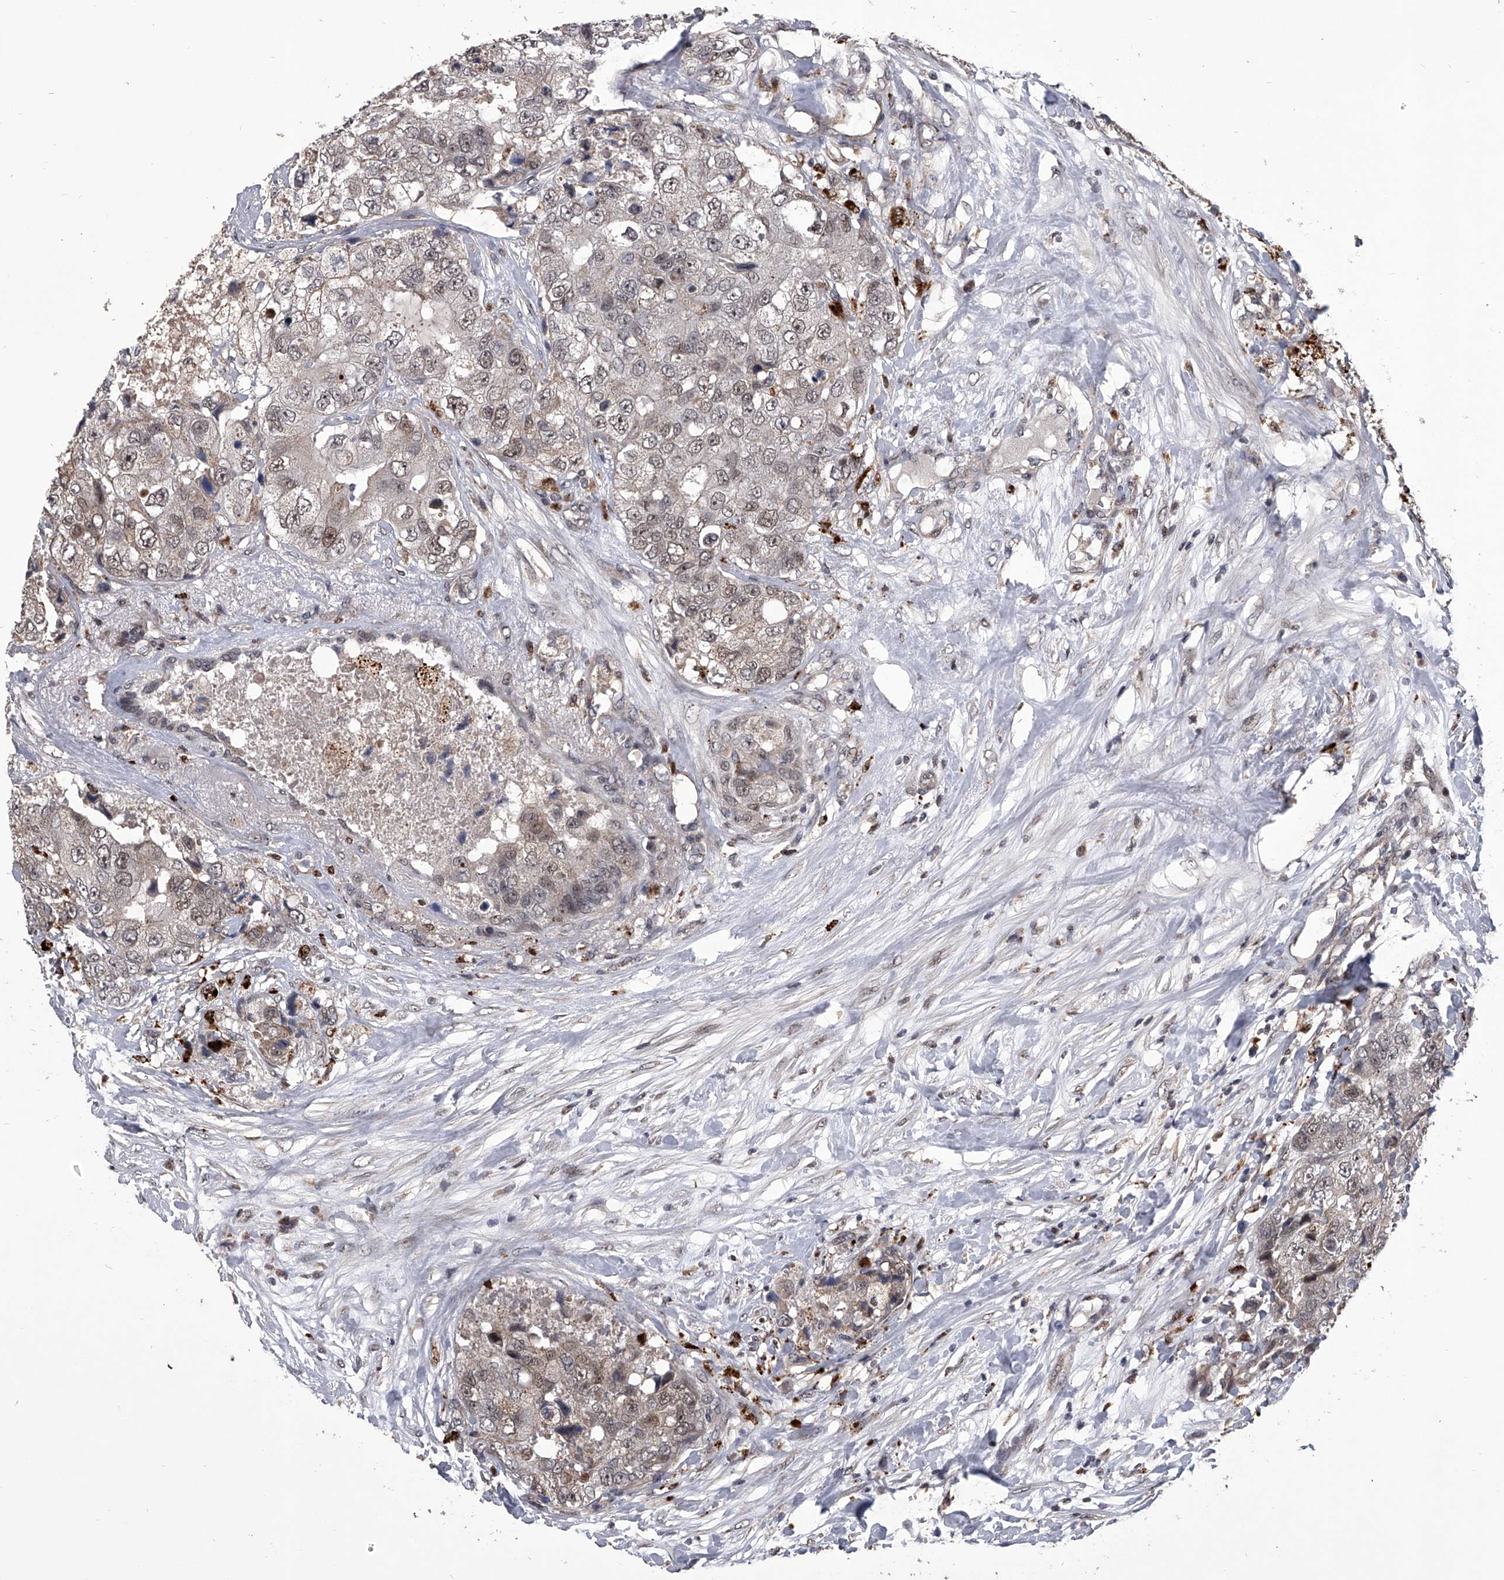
{"staining": {"intensity": "weak", "quantity": "25%-75%", "location": "nuclear"}, "tissue": "breast cancer", "cell_type": "Tumor cells", "image_type": "cancer", "snomed": [{"axis": "morphology", "description": "Duct carcinoma"}, {"axis": "topography", "description": "Breast"}], "caption": "IHC of human breast cancer (intraductal carcinoma) demonstrates low levels of weak nuclear staining in about 25%-75% of tumor cells. The protein of interest is shown in brown color, while the nuclei are stained blue.", "gene": "CMTR1", "patient": {"sex": "female", "age": 62}}